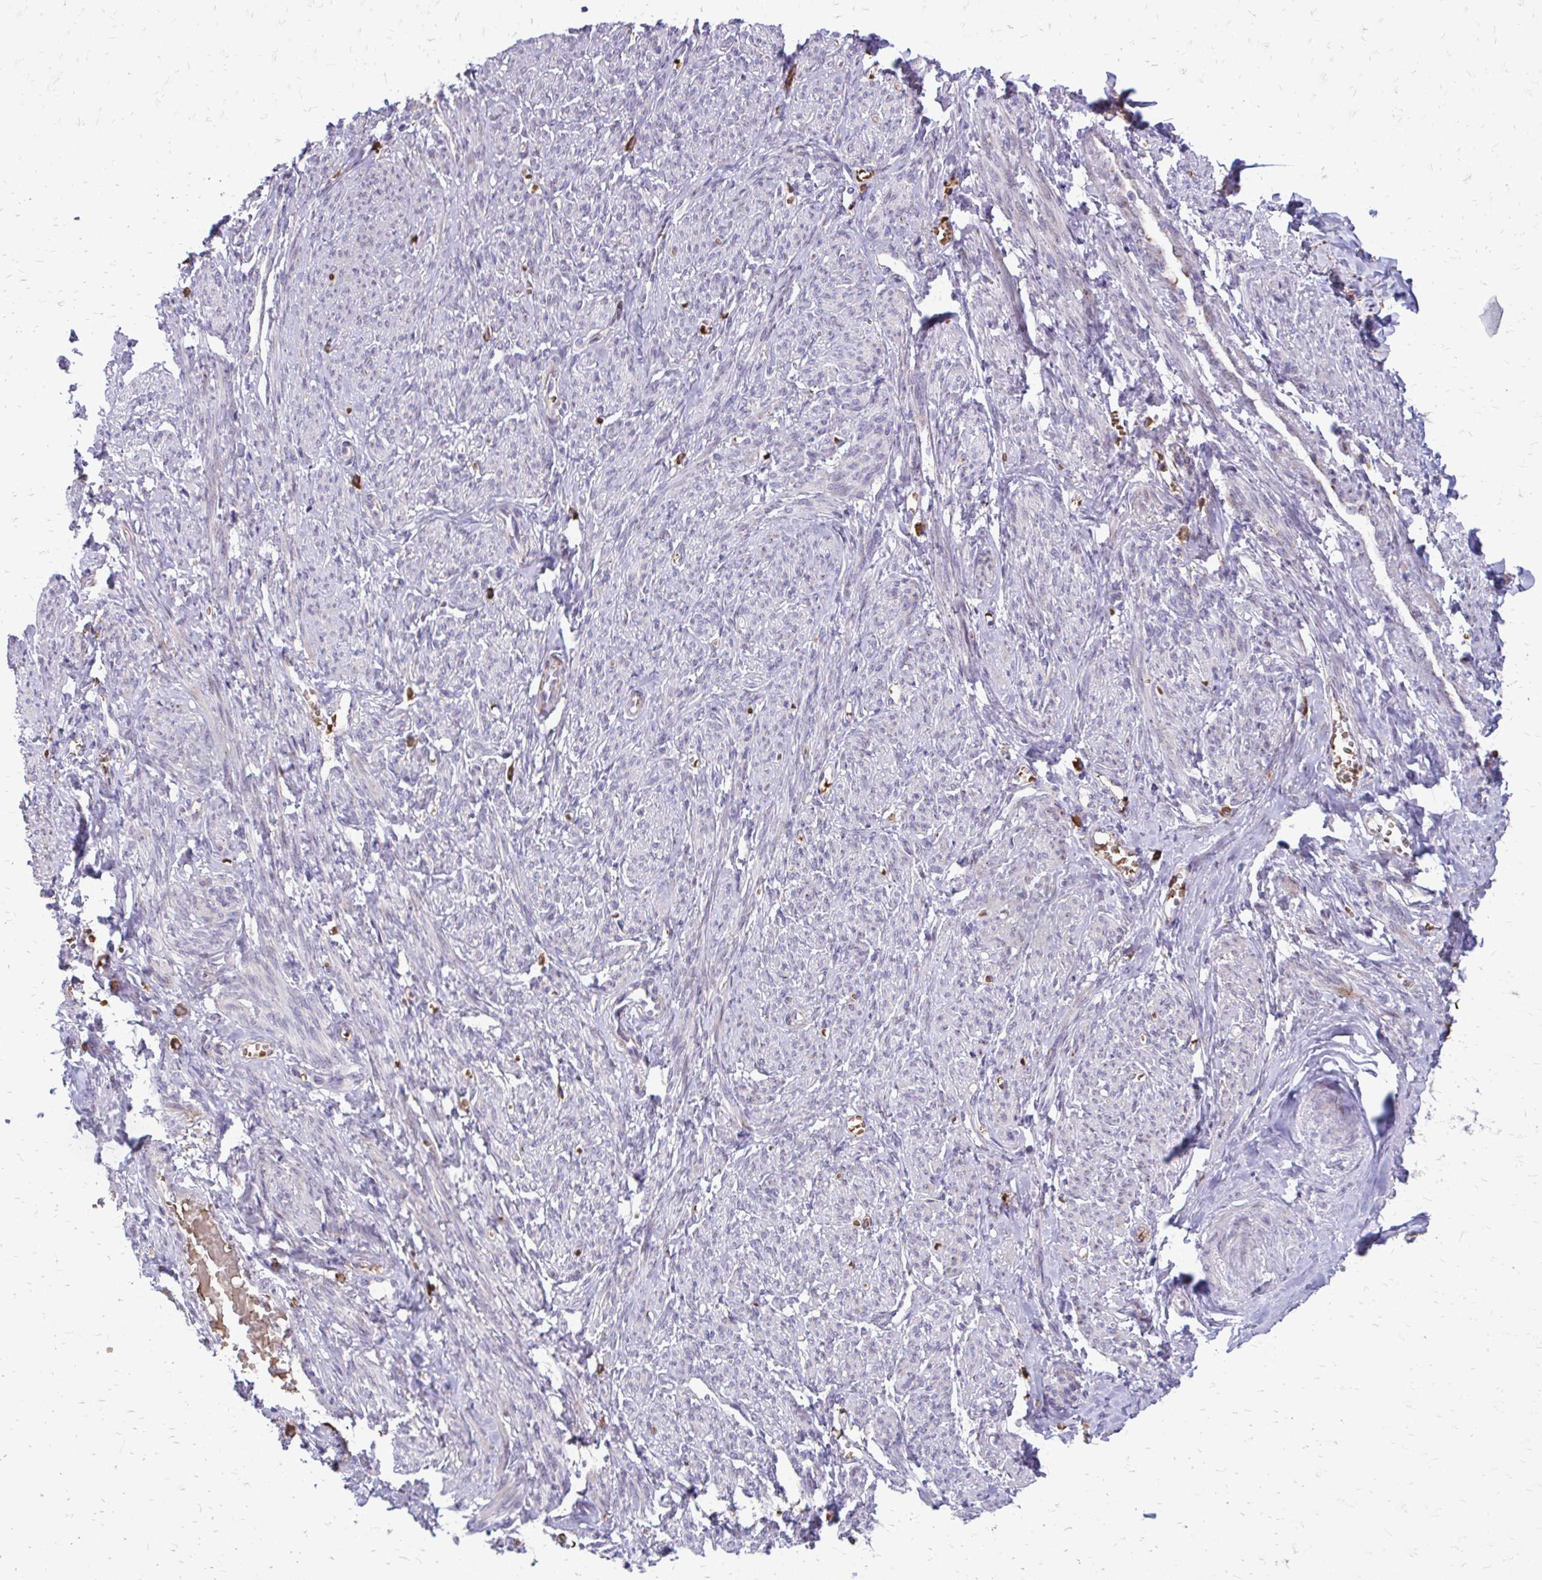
{"staining": {"intensity": "negative", "quantity": "none", "location": "none"}, "tissue": "smooth muscle", "cell_type": "Smooth muscle cells", "image_type": "normal", "snomed": [{"axis": "morphology", "description": "Normal tissue, NOS"}, {"axis": "topography", "description": "Smooth muscle"}], "caption": "This is a micrograph of immunohistochemistry (IHC) staining of normal smooth muscle, which shows no expression in smooth muscle cells.", "gene": "FUNDC2", "patient": {"sex": "female", "age": 65}}